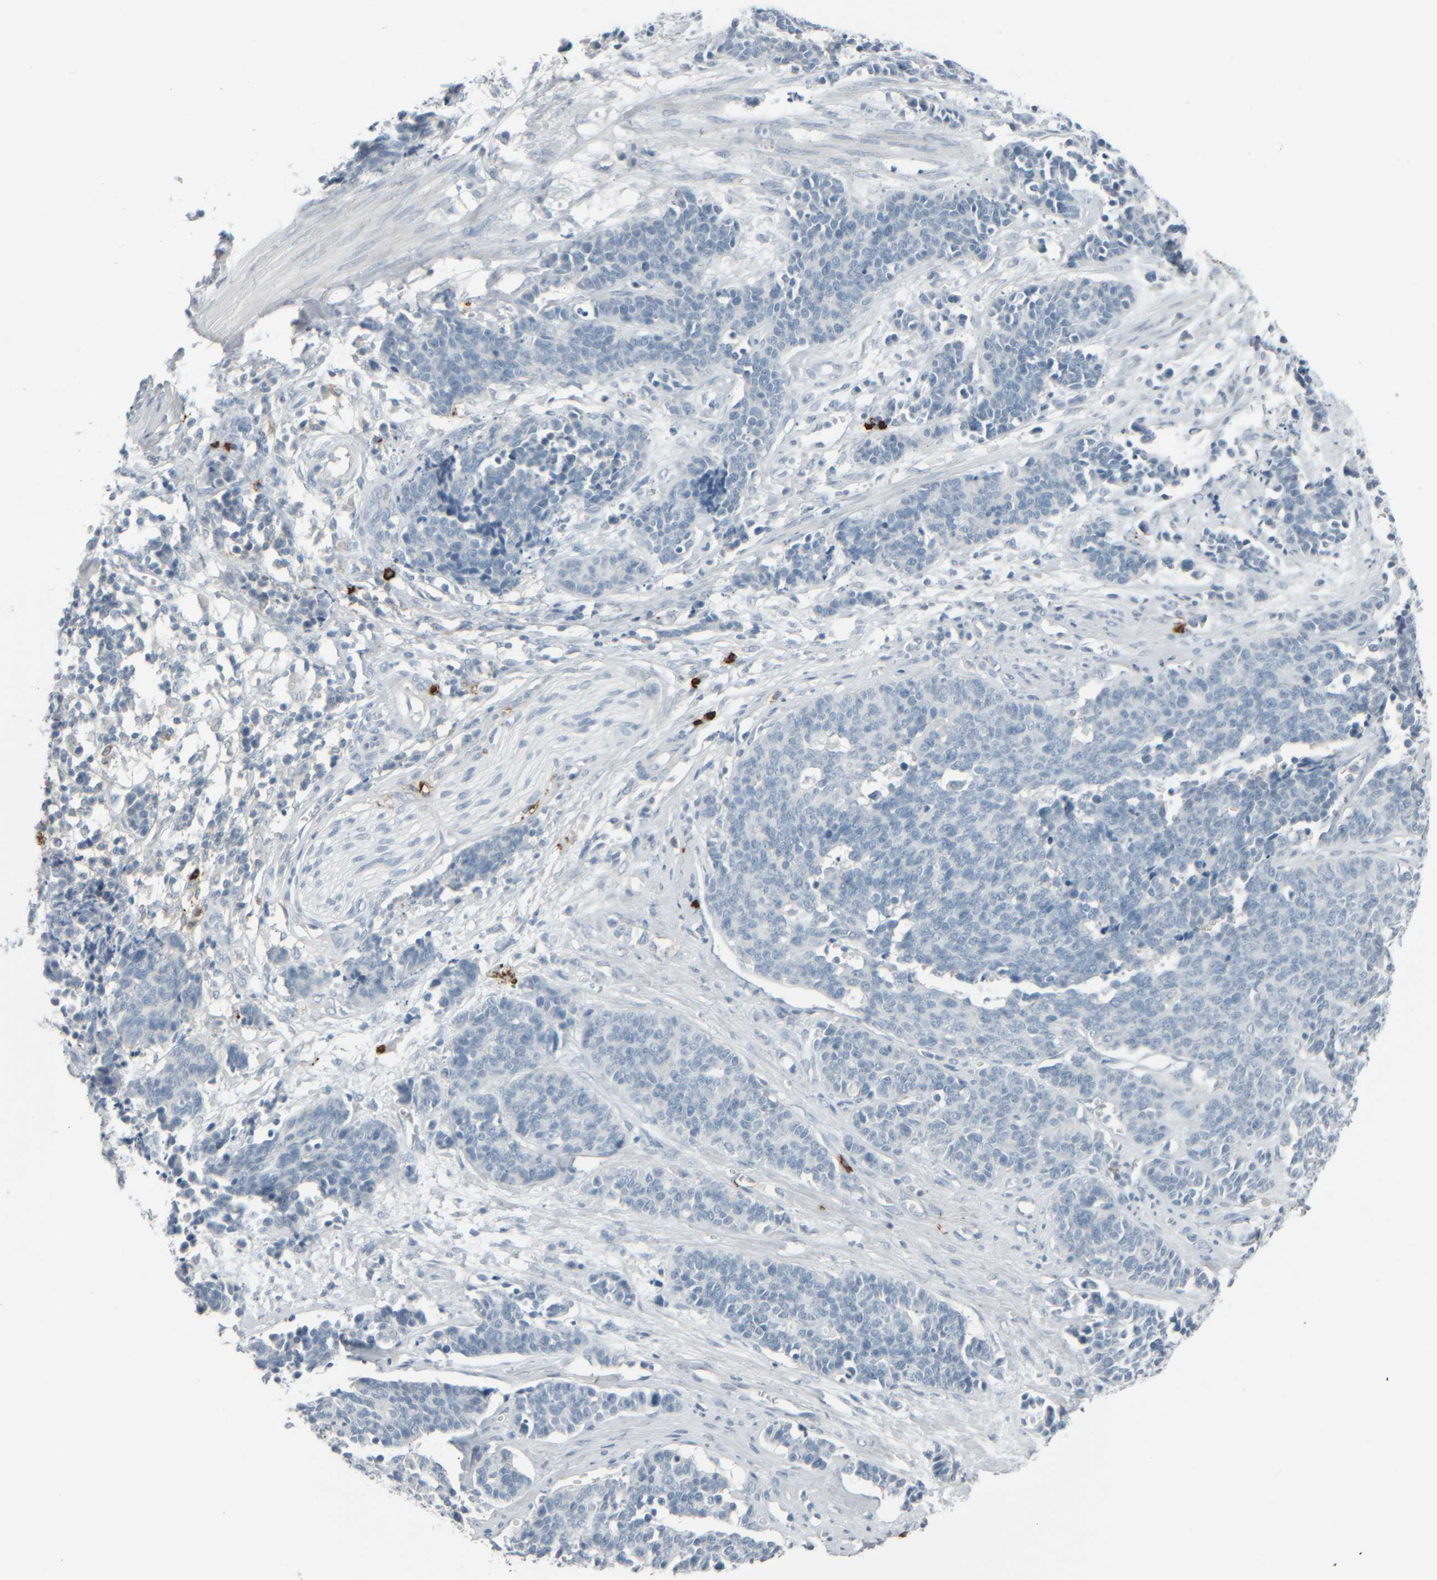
{"staining": {"intensity": "negative", "quantity": "none", "location": "none"}, "tissue": "cervical cancer", "cell_type": "Tumor cells", "image_type": "cancer", "snomed": [{"axis": "morphology", "description": "Squamous cell carcinoma, NOS"}, {"axis": "topography", "description": "Cervix"}], "caption": "Micrograph shows no protein staining in tumor cells of cervical squamous cell carcinoma tissue.", "gene": "TPSAB1", "patient": {"sex": "female", "age": 35}}